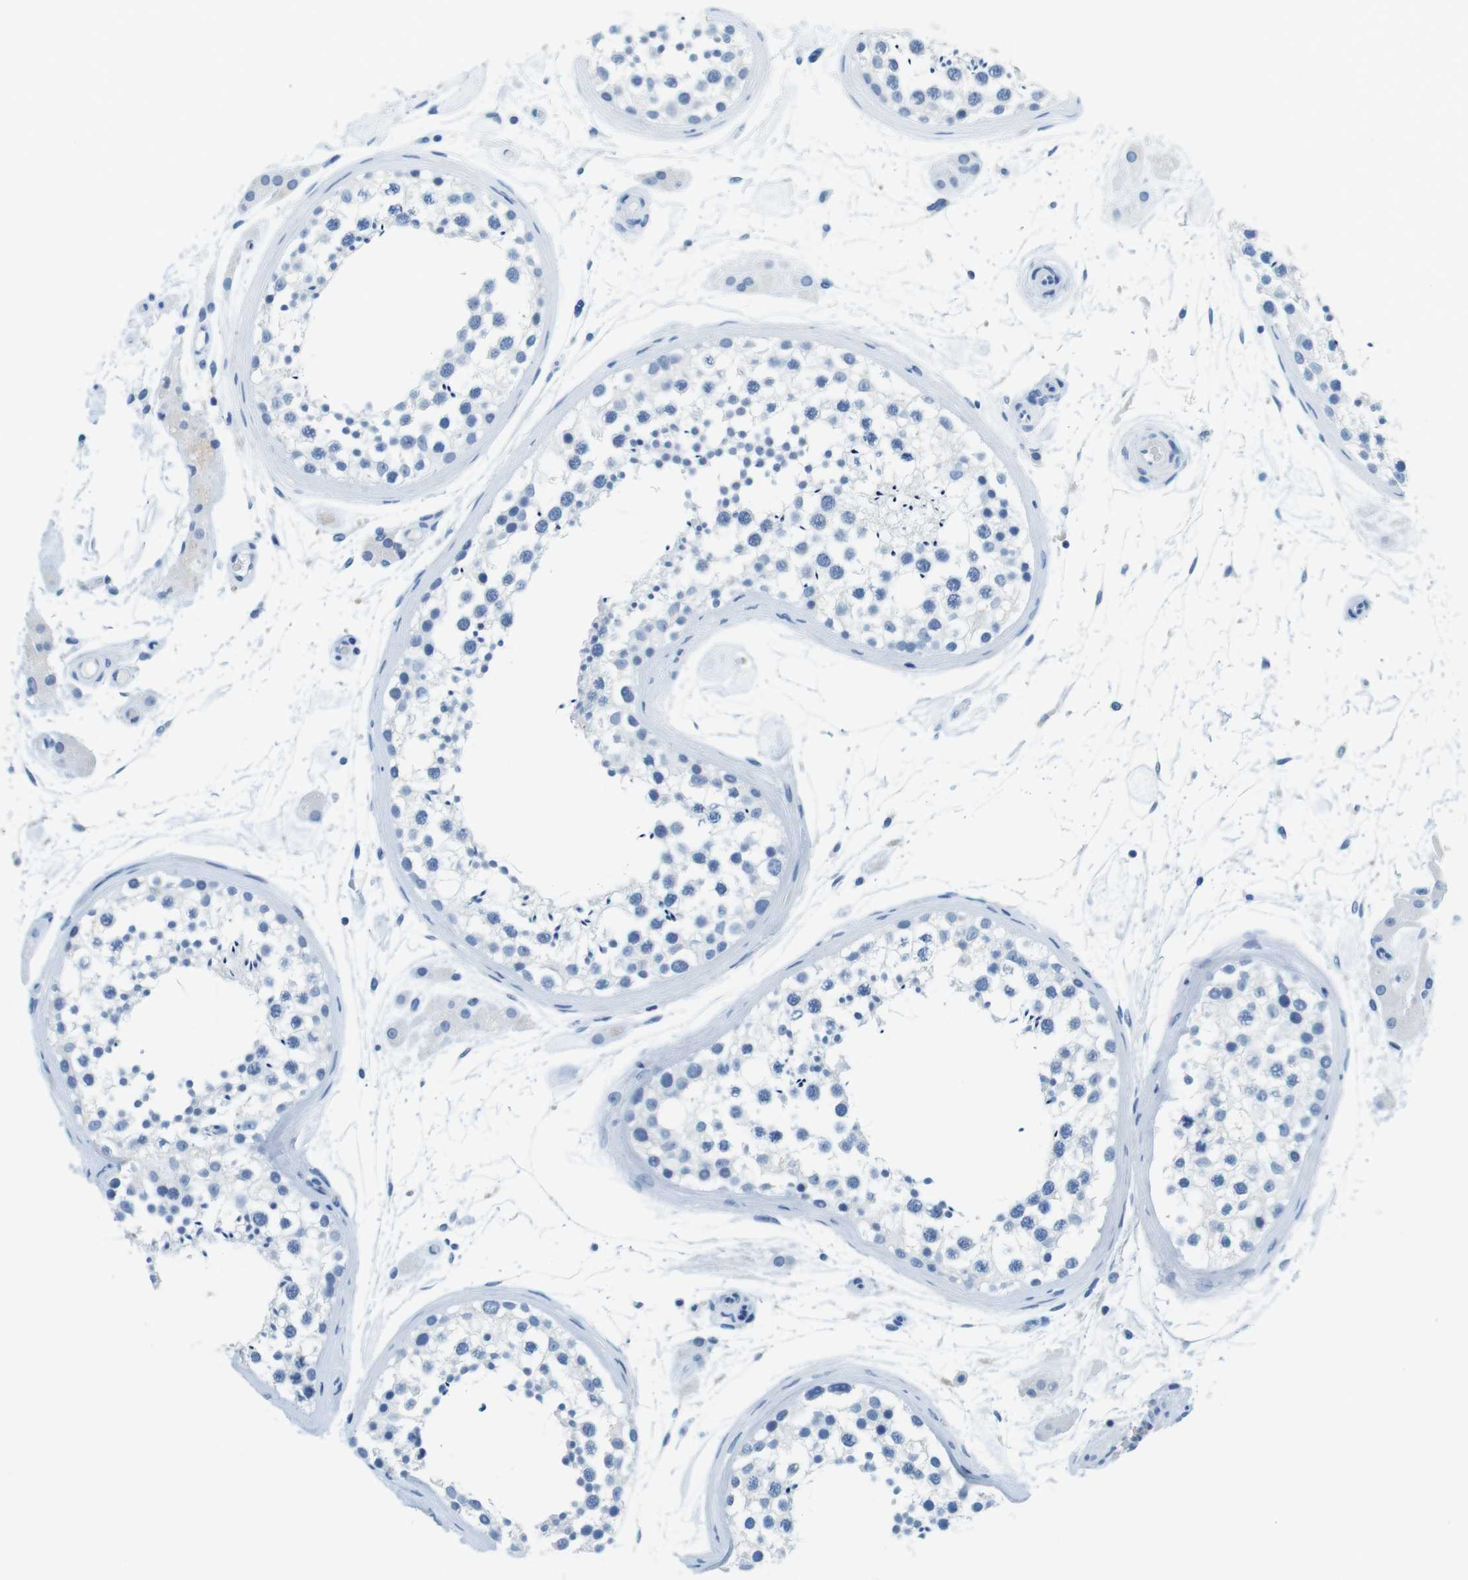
{"staining": {"intensity": "negative", "quantity": "none", "location": "none"}, "tissue": "testis", "cell_type": "Cells in seminiferous ducts", "image_type": "normal", "snomed": [{"axis": "morphology", "description": "Normal tissue, NOS"}, {"axis": "topography", "description": "Testis"}], "caption": "A high-resolution micrograph shows immunohistochemistry (IHC) staining of normal testis, which shows no significant expression in cells in seminiferous ducts. Brightfield microscopy of immunohistochemistry (IHC) stained with DAB (3,3'-diaminobenzidine) (brown) and hematoxylin (blue), captured at high magnification.", "gene": "CYP2C9", "patient": {"sex": "male", "age": 46}}